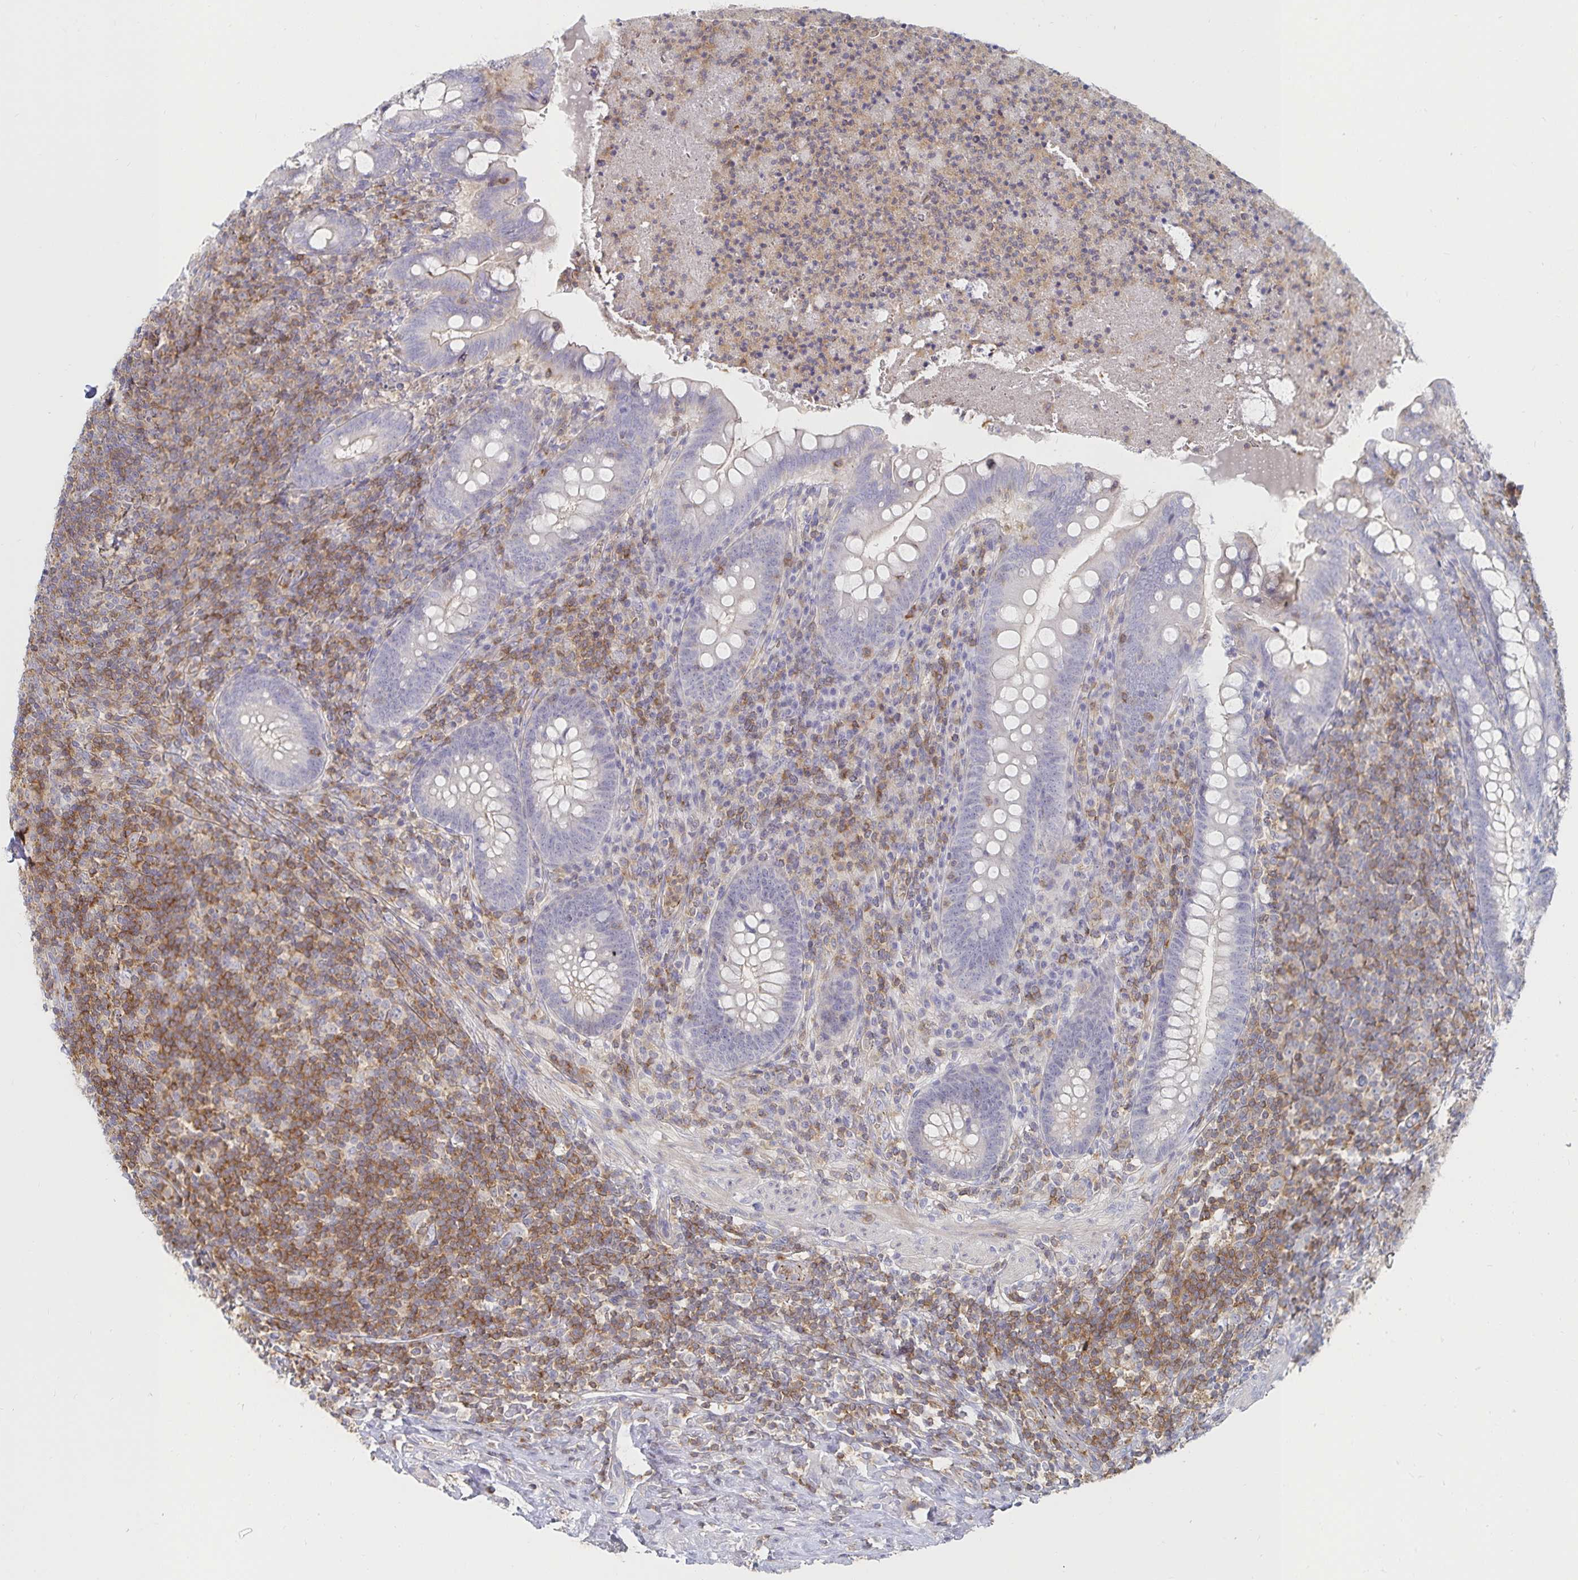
{"staining": {"intensity": "negative", "quantity": "none", "location": "none"}, "tissue": "appendix", "cell_type": "Glandular cells", "image_type": "normal", "snomed": [{"axis": "morphology", "description": "Normal tissue, NOS"}, {"axis": "topography", "description": "Appendix"}], "caption": "This image is of benign appendix stained with immunohistochemistry (IHC) to label a protein in brown with the nuclei are counter-stained blue. There is no positivity in glandular cells.", "gene": "PIK3CD", "patient": {"sex": "male", "age": 47}}